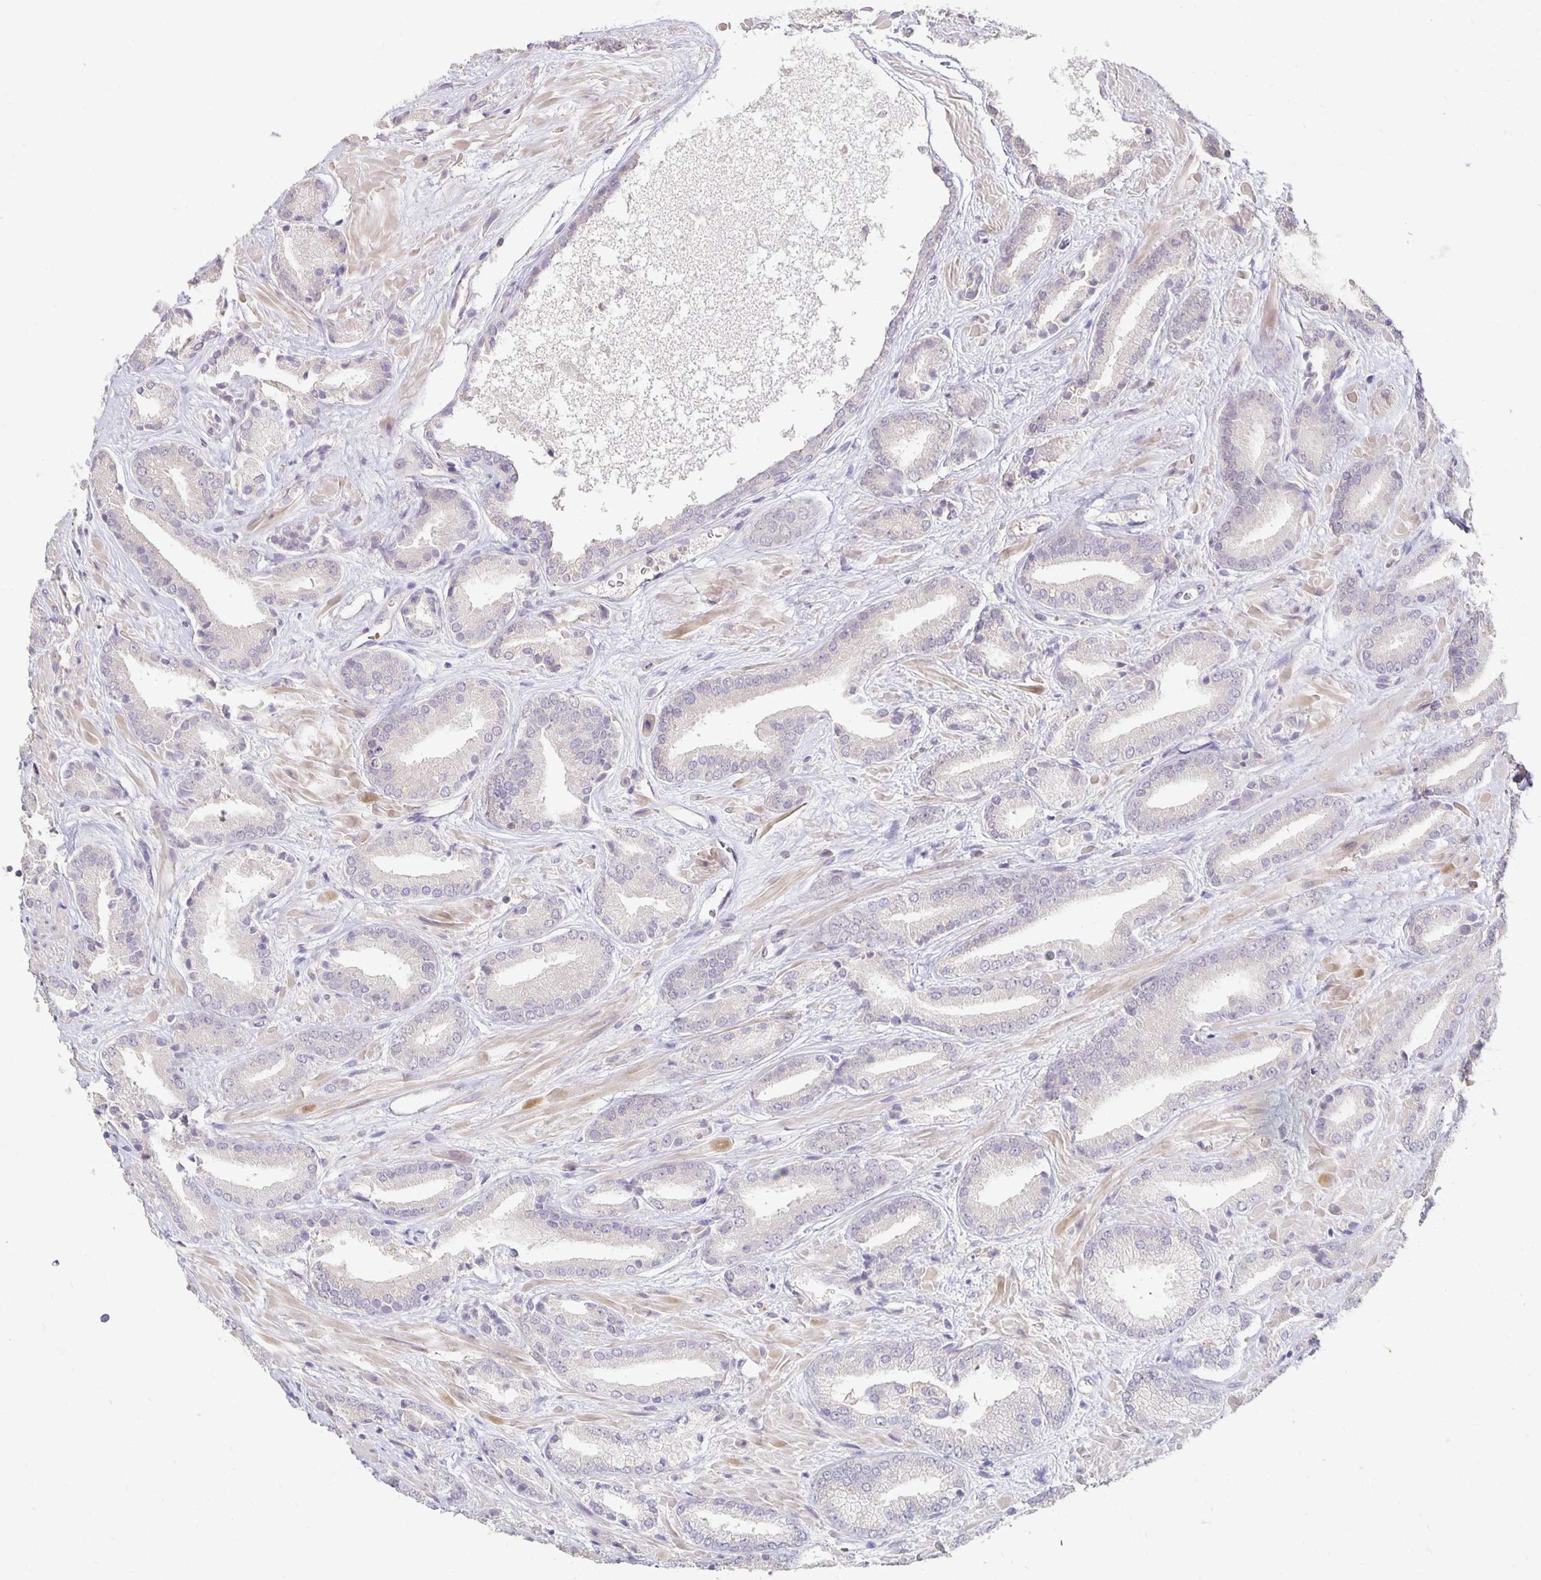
{"staining": {"intensity": "negative", "quantity": "none", "location": "none"}, "tissue": "prostate cancer", "cell_type": "Tumor cells", "image_type": "cancer", "snomed": [{"axis": "morphology", "description": "Adenocarcinoma, High grade"}, {"axis": "topography", "description": "Prostate"}], "caption": "Protein analysis of prostate adenocarcinoma (high-grade) shows no significant staining in tumor cells. (DAB immunohistochemistry, high magnification).", "gene": "CST6", "patient": {"sex": "male", "age": 56}}